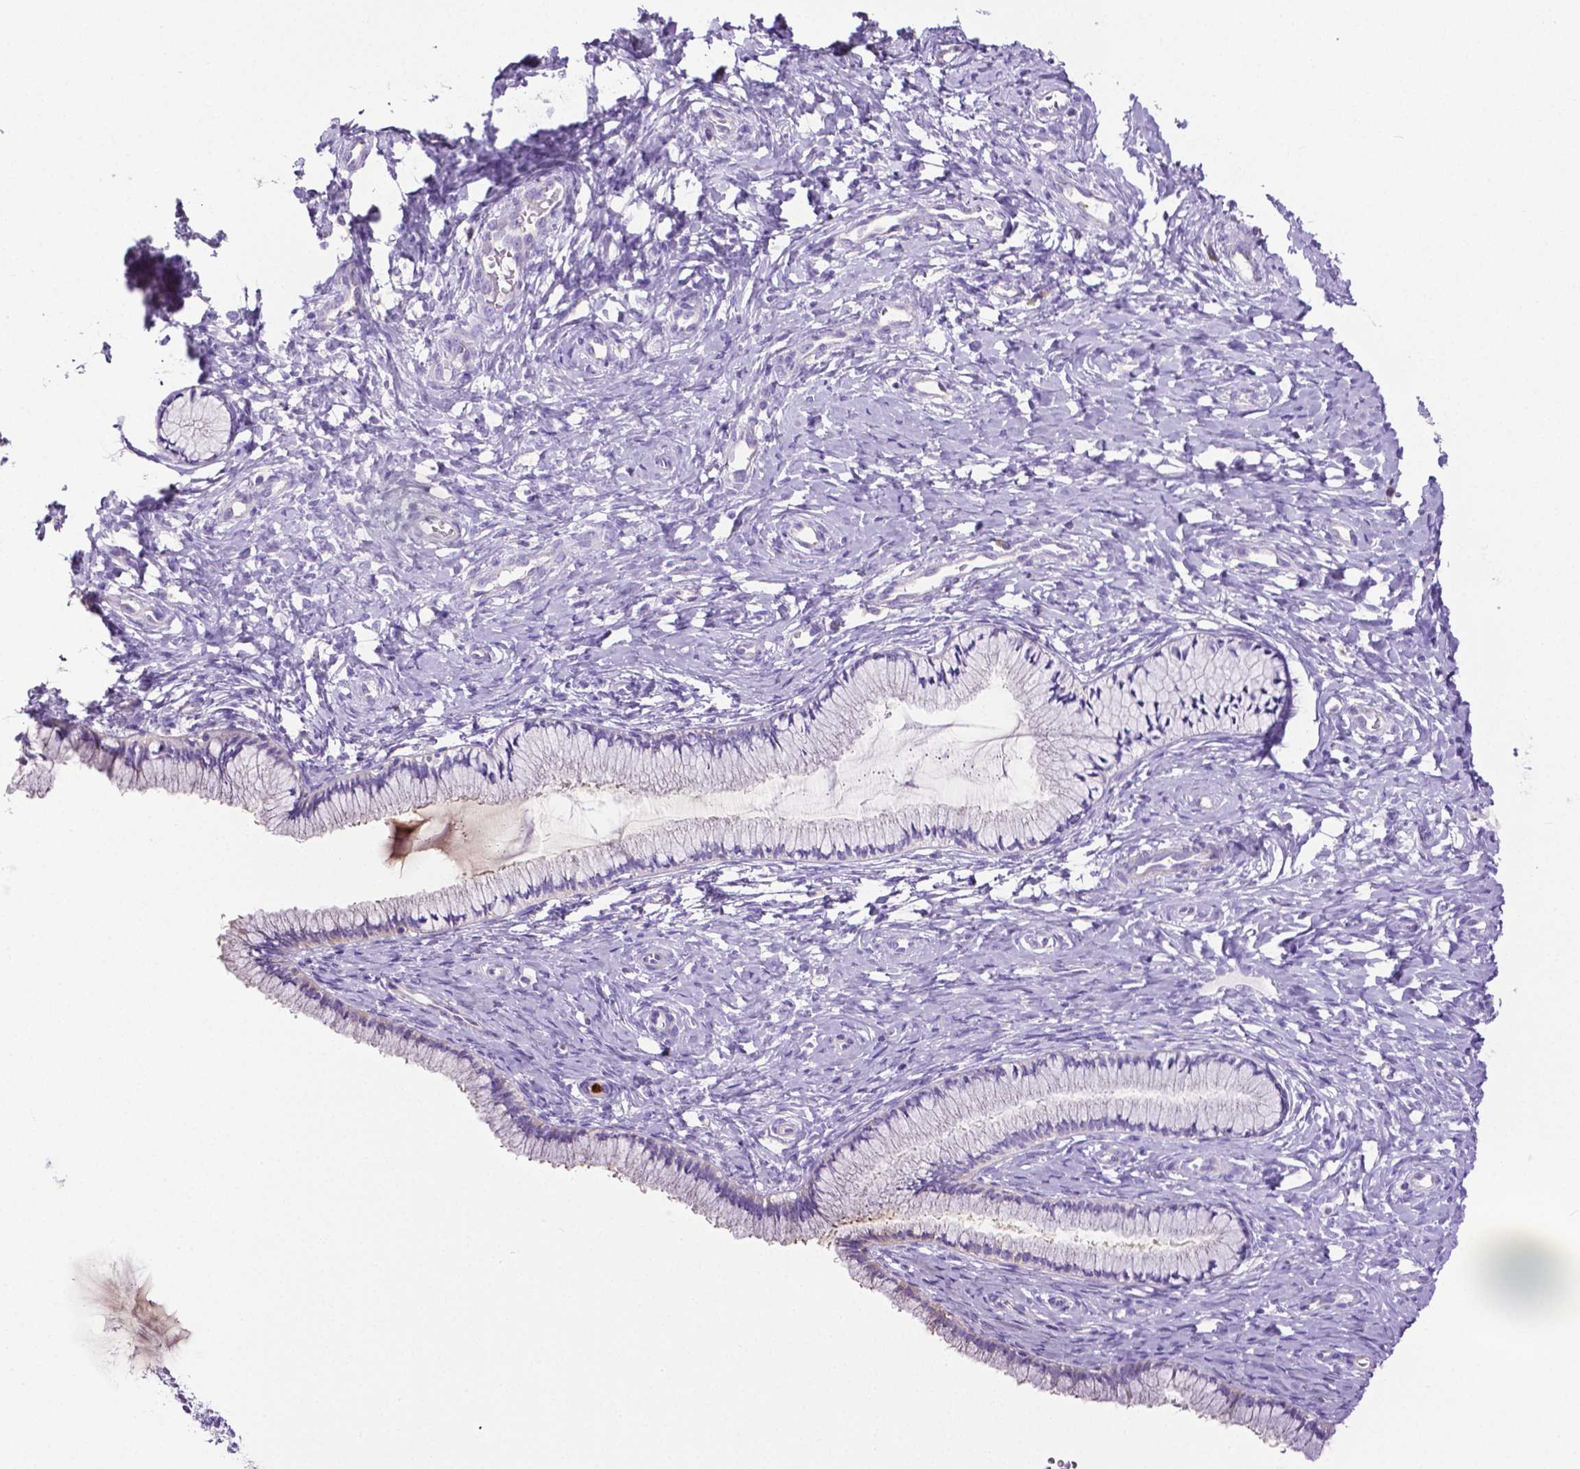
{"staining": {"intensity": "negative", "quantity": "none", "location": "none"}, "tissue": "cervix", "cell_type": "Glandular cells", "image_type": "normal", "snomed": [{"axis": "morphology", "description": "Normal tissue, NOS"}, {"axis": "topography", "description": "Cervix"}], "caption": "Immunohistochemistry micrograph of normal cervix: cervix stained with DAB (3,3'-diaminobenzidine) exhibits no significant protein positivity in glandular cells.", "gene": "MMP9", "patient": {"sex": "female", "age": 37}}